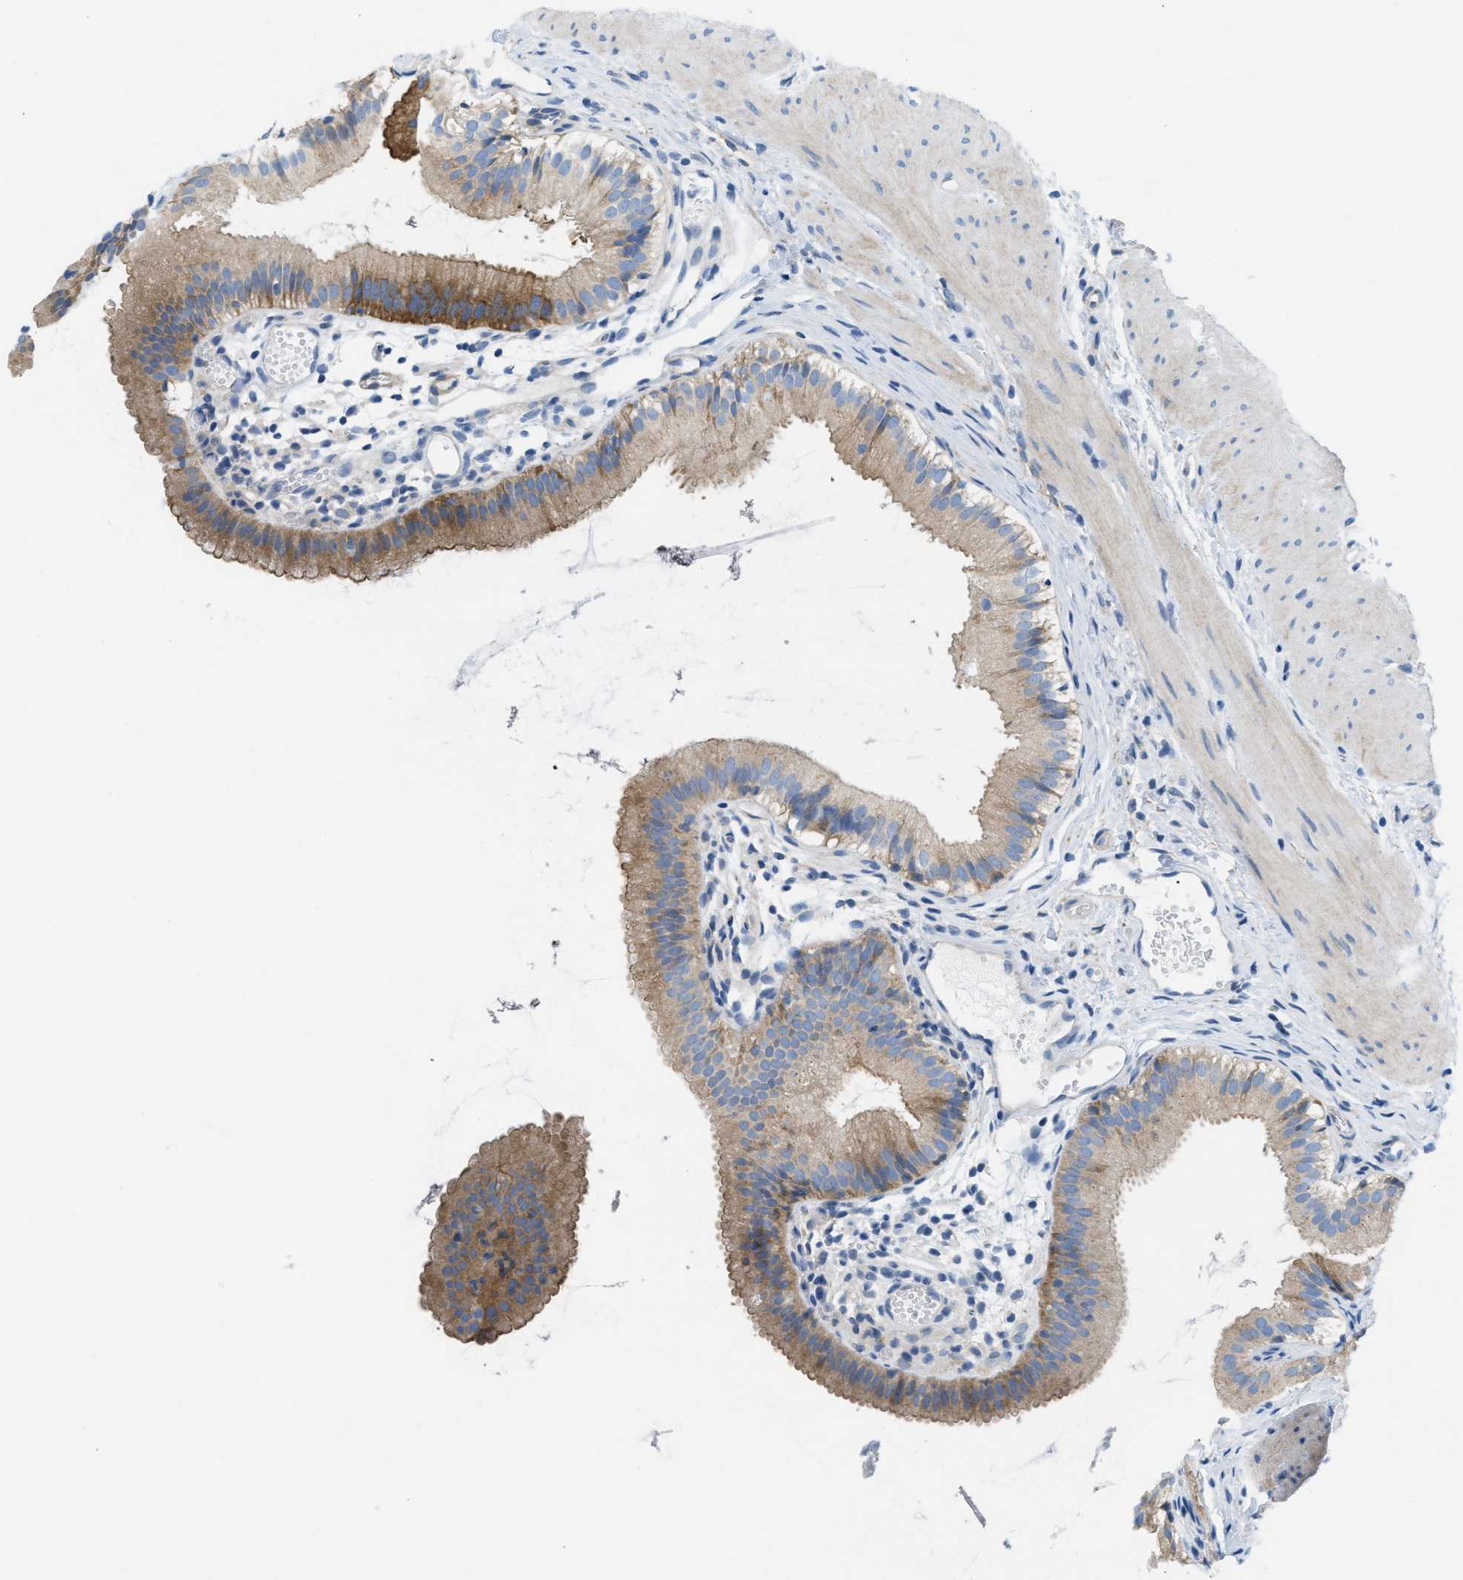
{"staining": {"intensity": "moderate", "quantity": ">75%", "location": "cytoplasmic/membranous"}, "tissue": "gallbladder", "cell_type": "Glandular cells", "image_type": "normal", "snomed": [{"axis": "morphology", "description": "Normal tissue, NOS"}, {"axis": "topography", "description": "Gallbladder"}], "caption": "Gallbladder stained for a protein (brown) shows moderate cytoplasmic/membranous positive positivity in about >75% of glandular cells.", "gene": "ASGR1", "patient": {"sex": "female", "age": 26}}